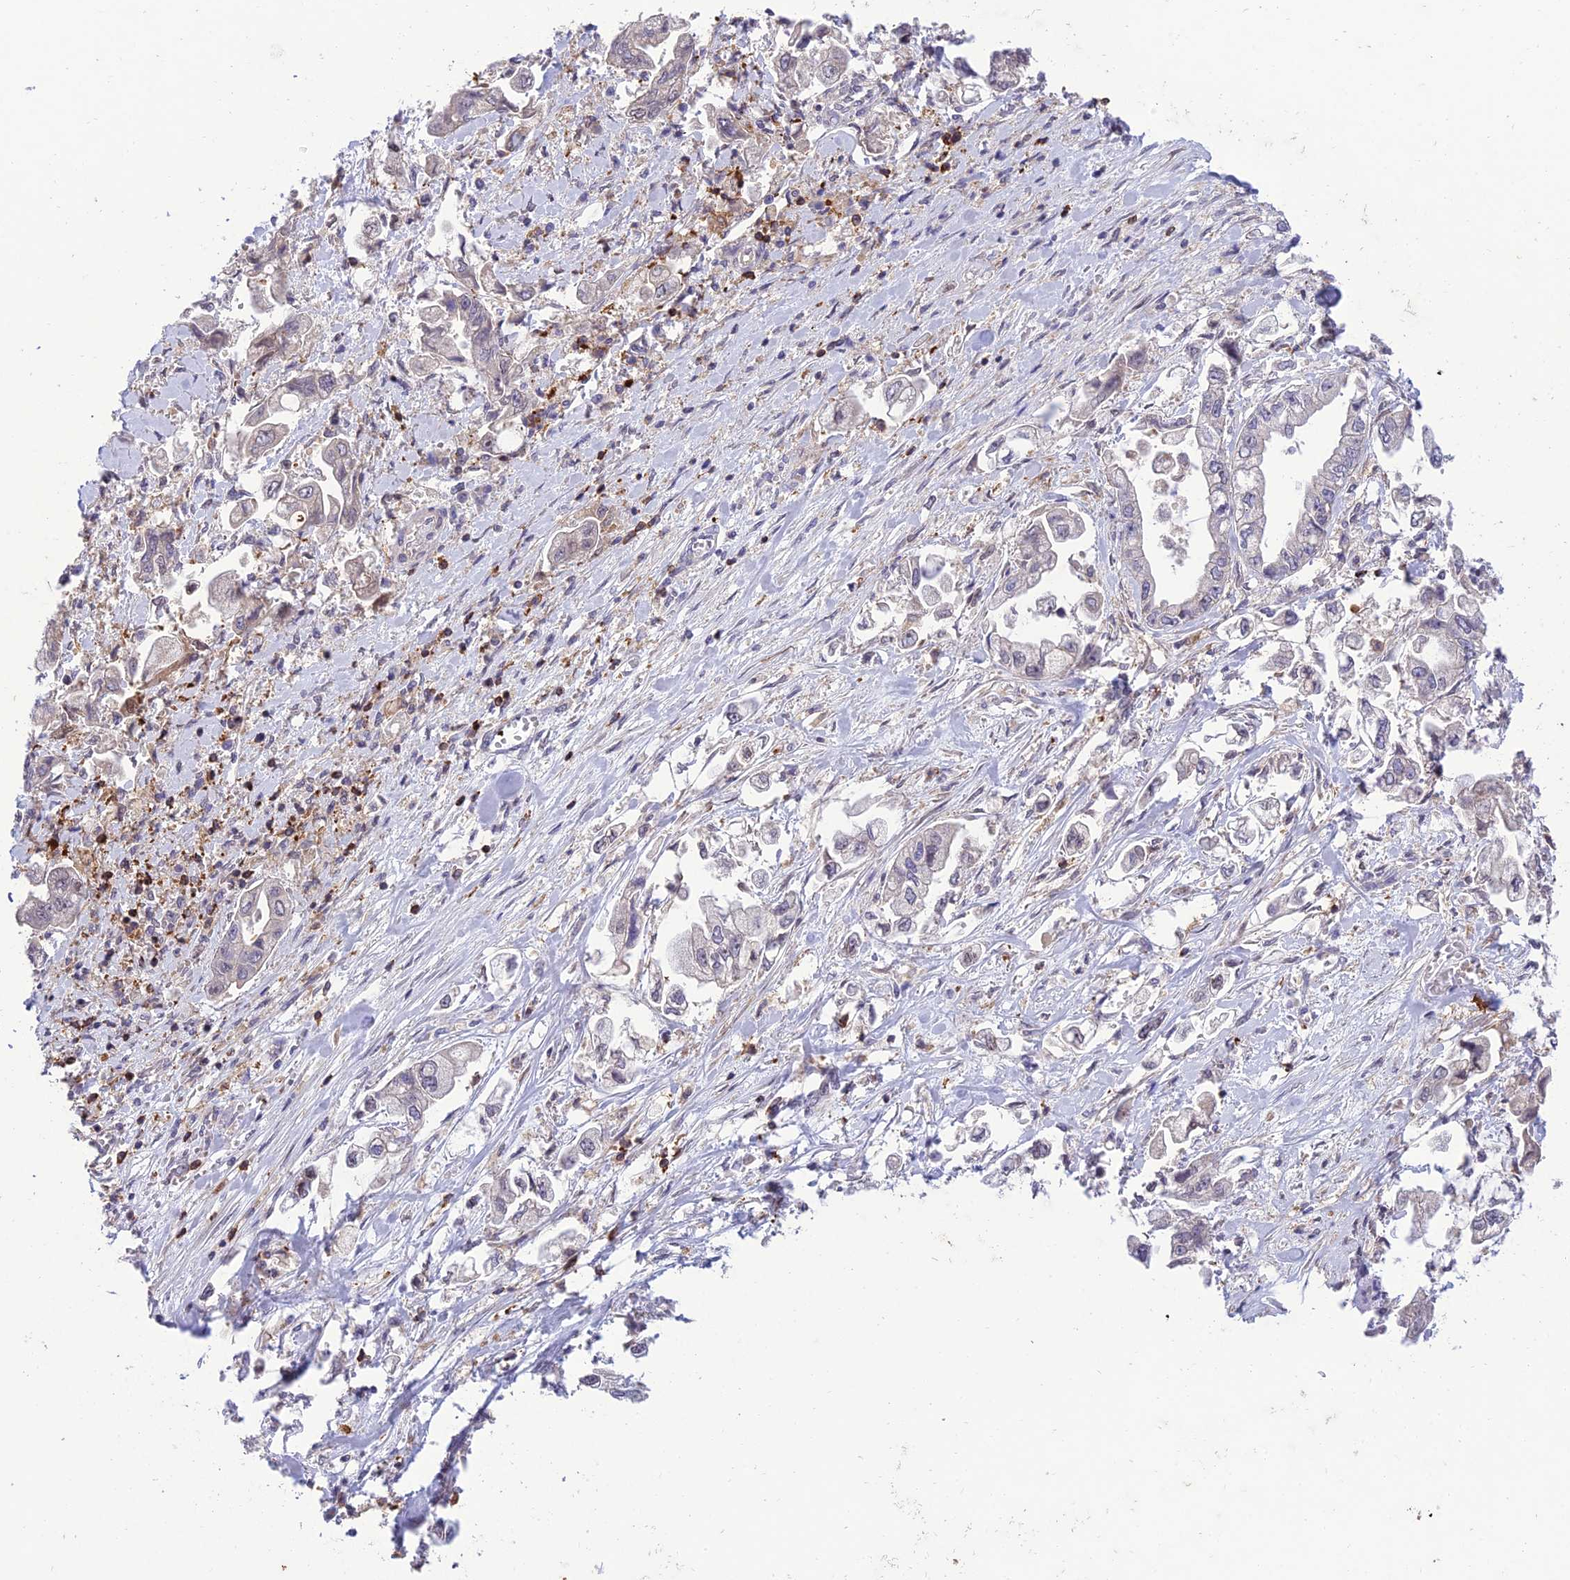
{"staining": {"intensity": "negative", "quantity": "none", "location": "none"}, "tissue": "stomach cancer", "cell_type": "Tumor cells", "image_type": "cancer", "snomed": [{"axis": "morphology", "description": "Adenocarcinoma, NOS"}, {"axis": "topography", "description": "Stomach"}], "caption": "Stomach cancer (adenocarcinoma) was stained to show a protein in brown. There is no significant staining in tumor cells.", "gene": "FAM76A", "patient": {"sex": "male", "age": 62}}